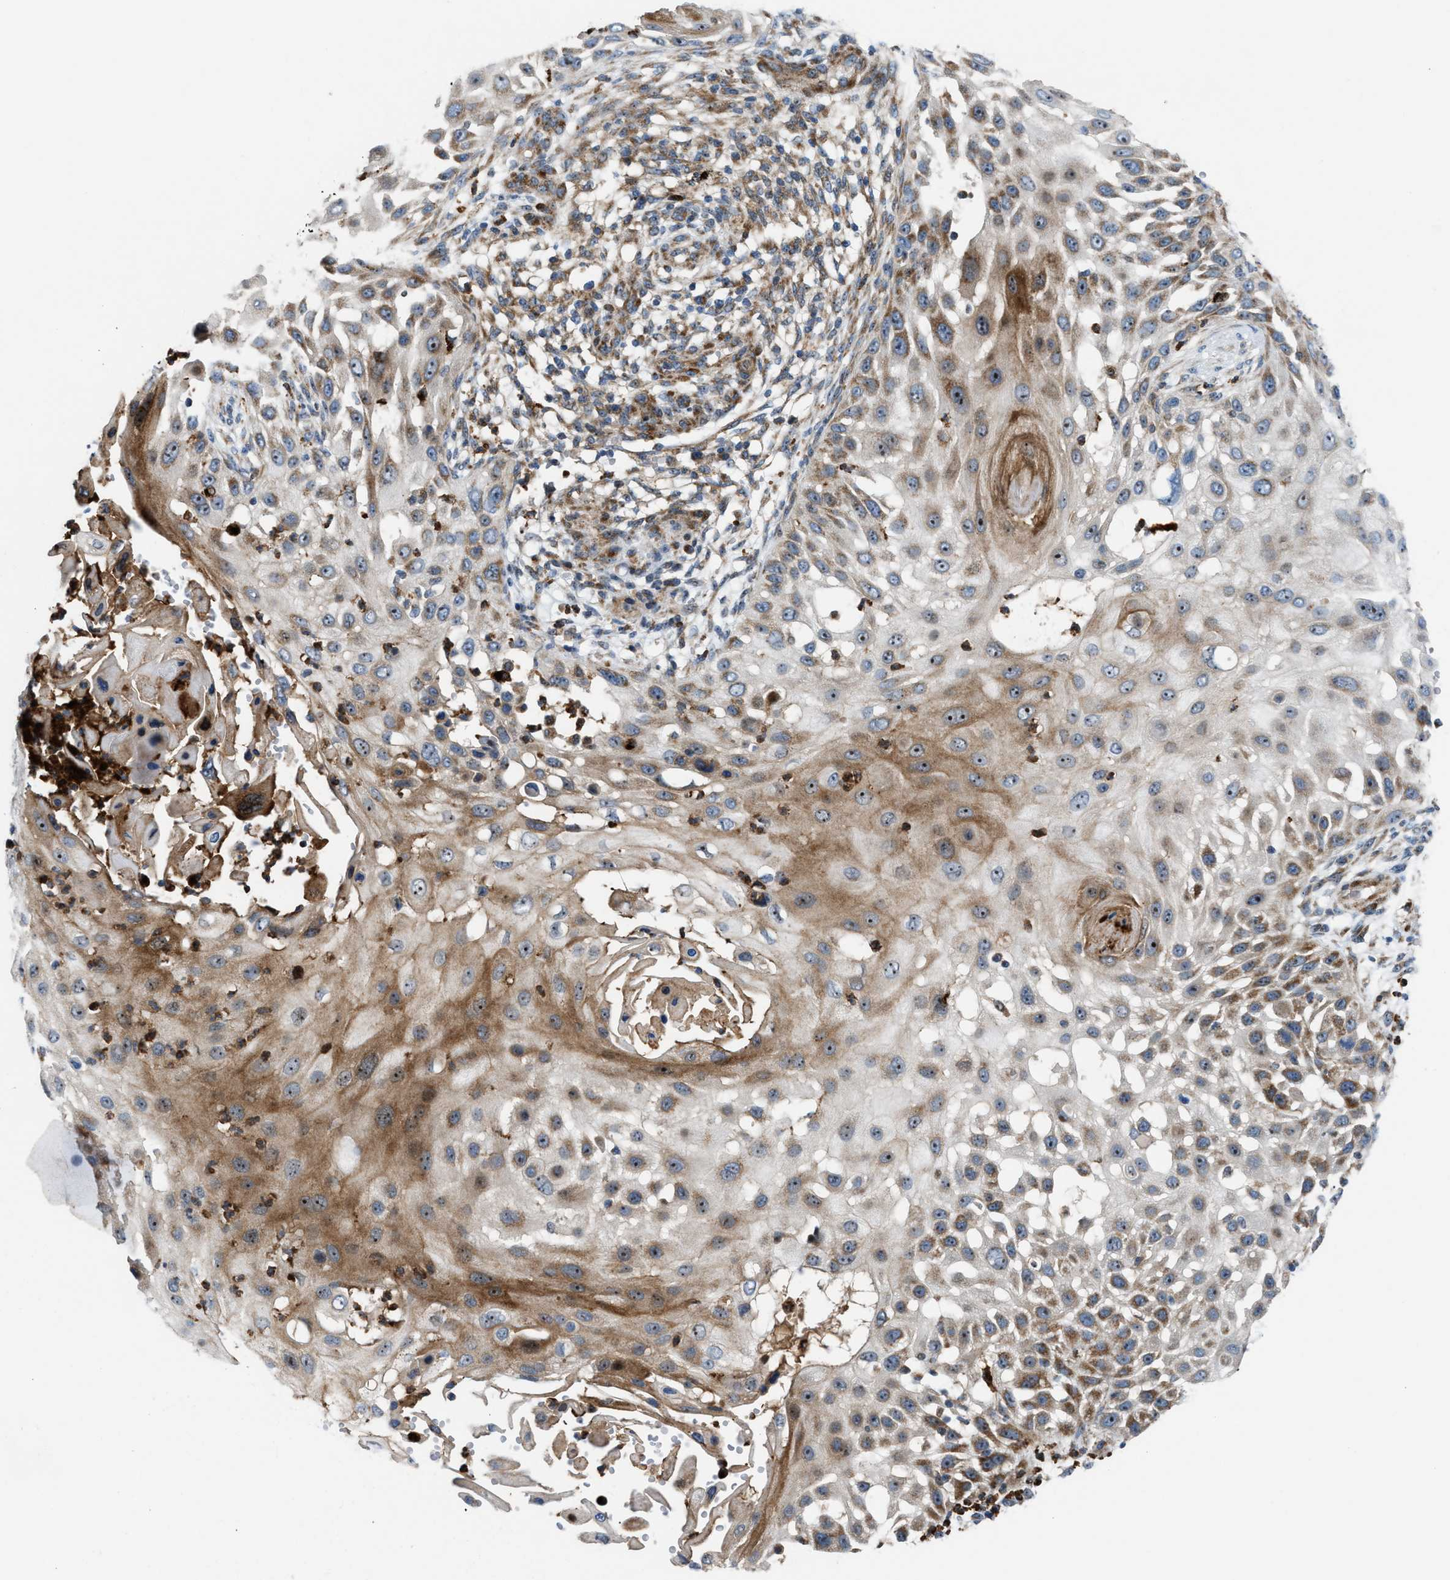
{"staining": {"intensity": "moderate", "quantity": ">75%", "location": "cytoplasmic/membranous,nuclear"}, "tissue": "skin cancer", "cell_type": "Tumor cells", "image_type": "cancer", "snomed": [{"axis": "morphology", "description": "Squamous cell carcinoma, NOS"}, {"axis": "topography", "description": "Skin"}], "caption": "A brown stain shows moderate cytoplasmic/membranous and nuclear positivity of a protein in human skin cancer (squamous cell carcinoma) tumor cells. (DAB IHC, brown staining for protein, blue staining for nuclei).", "gene": "TPH1", "patient": {"sex": "female", "age": 44}}